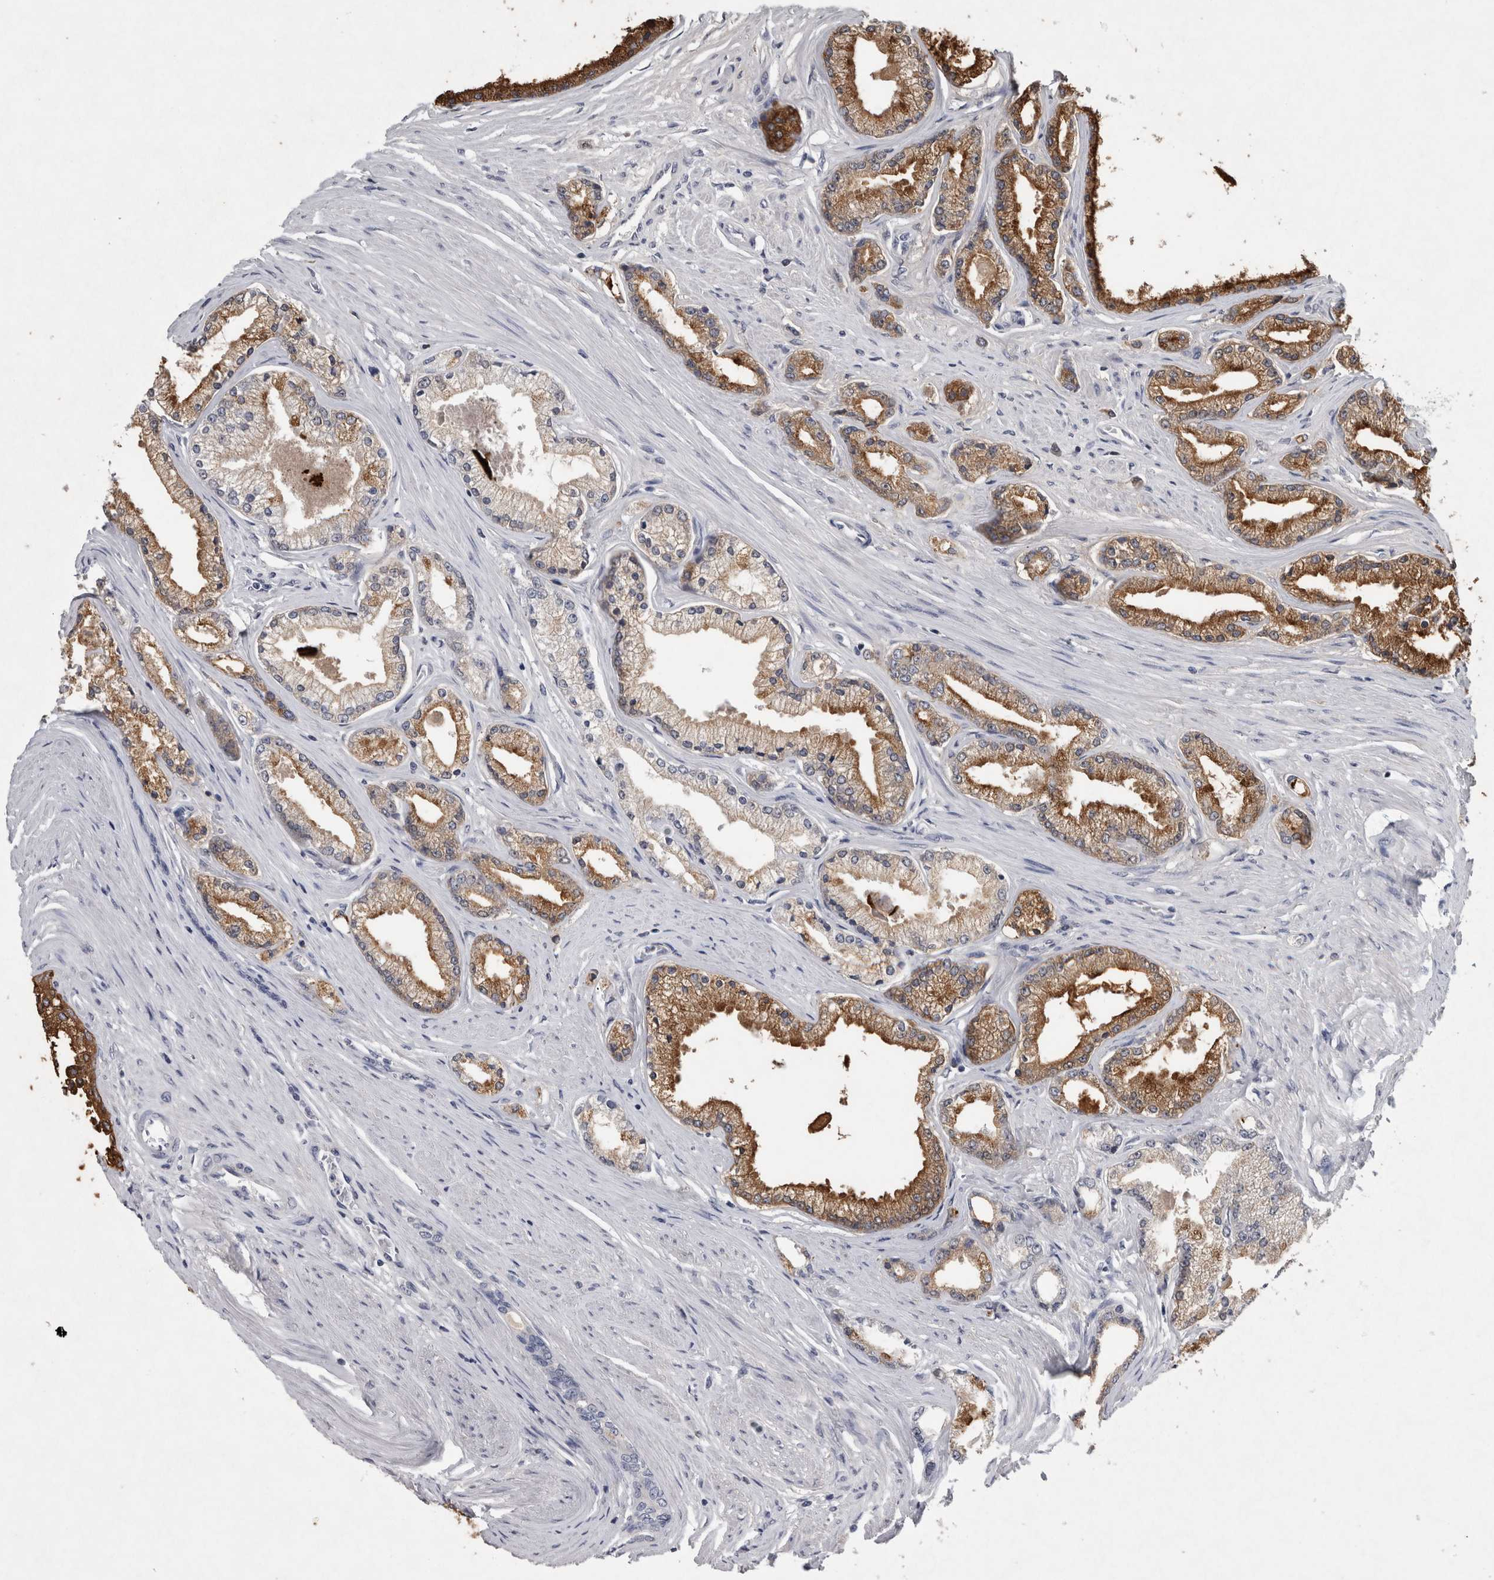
{"staining": {"intensity": "moderate", "quantity": "25%-75%", "location": "cytoplasmic/membranous"}, "tissue": "prostate cancer", "cell_type": "Tumor cells", "image_type": "cancer", "snomed": [{"axis": "morphology", "description": "Adenocarcinoma, High grade"}, {"axis": "topography", "description": "Prostate"}], "caption": "This is a photomicrograph of immunohistochemistry (IHC) staining of prostate adenocarcinoma (high-grade), which shows moderate staining in the cytoplasmic/membranous of tumor cells.", "gene": "WNT7A", "patient": {"sex": "male", "age": 71}}